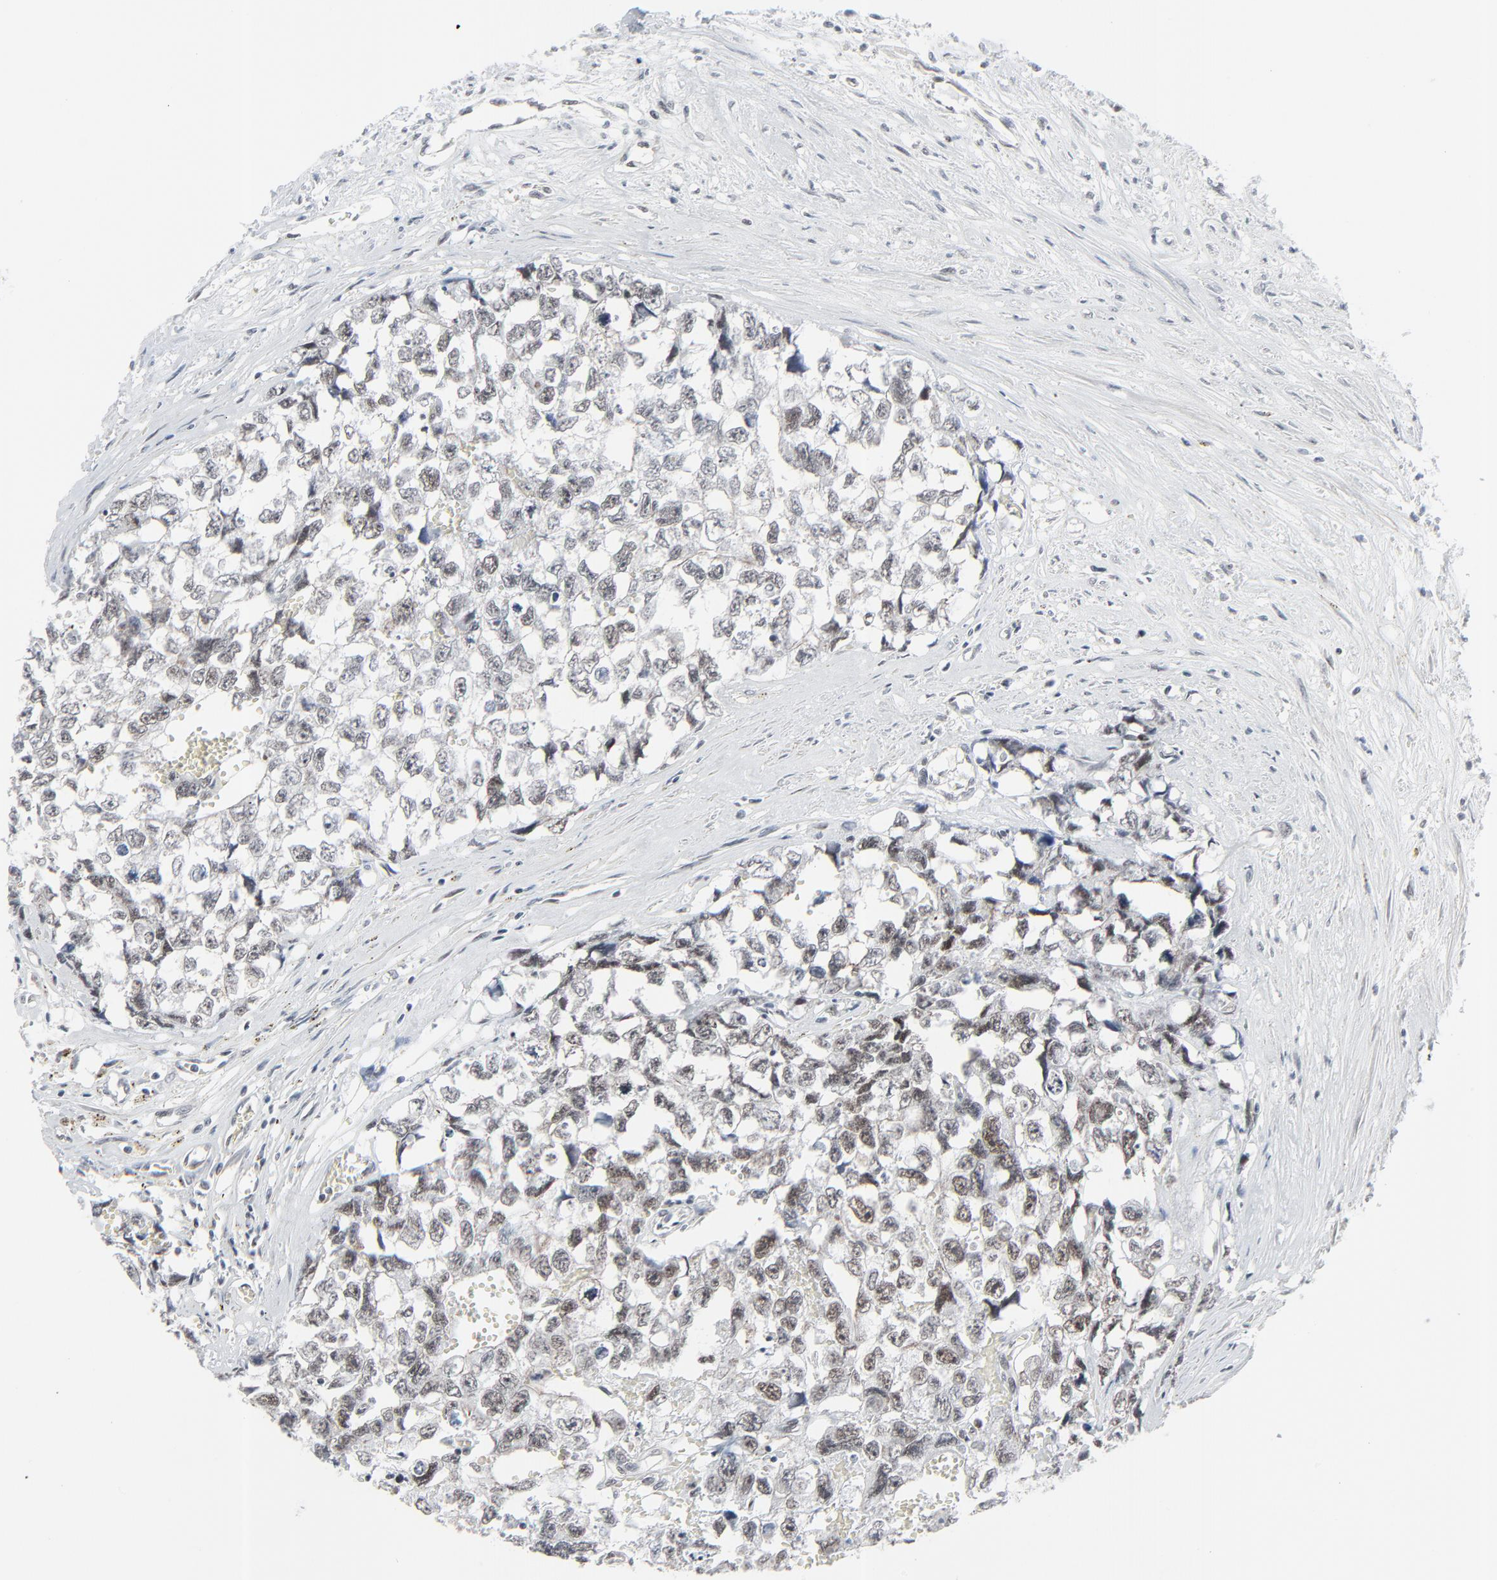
{"staining": {"intensity": "weak", "quantity": "25%-75%", "location": "nuclear"}, "tissue": "testis cancer", "cell_type": "Tumor cells", "image_type": "cancer", "snomed": [{"axis": "morphology", "description": "Carcinoma, Embryonal, NOS"}, {"axis": "topography", "description": "Testis"}], "caption": "This photomicrograph displays immunohistochemistry (IHC) staining of human testis embryonal carcinoma, with low weak nuclear staining in about 25%-75% of tumor cells.", "gene": "FBXO28", "patient": {"sex": "male", "age": 31}}